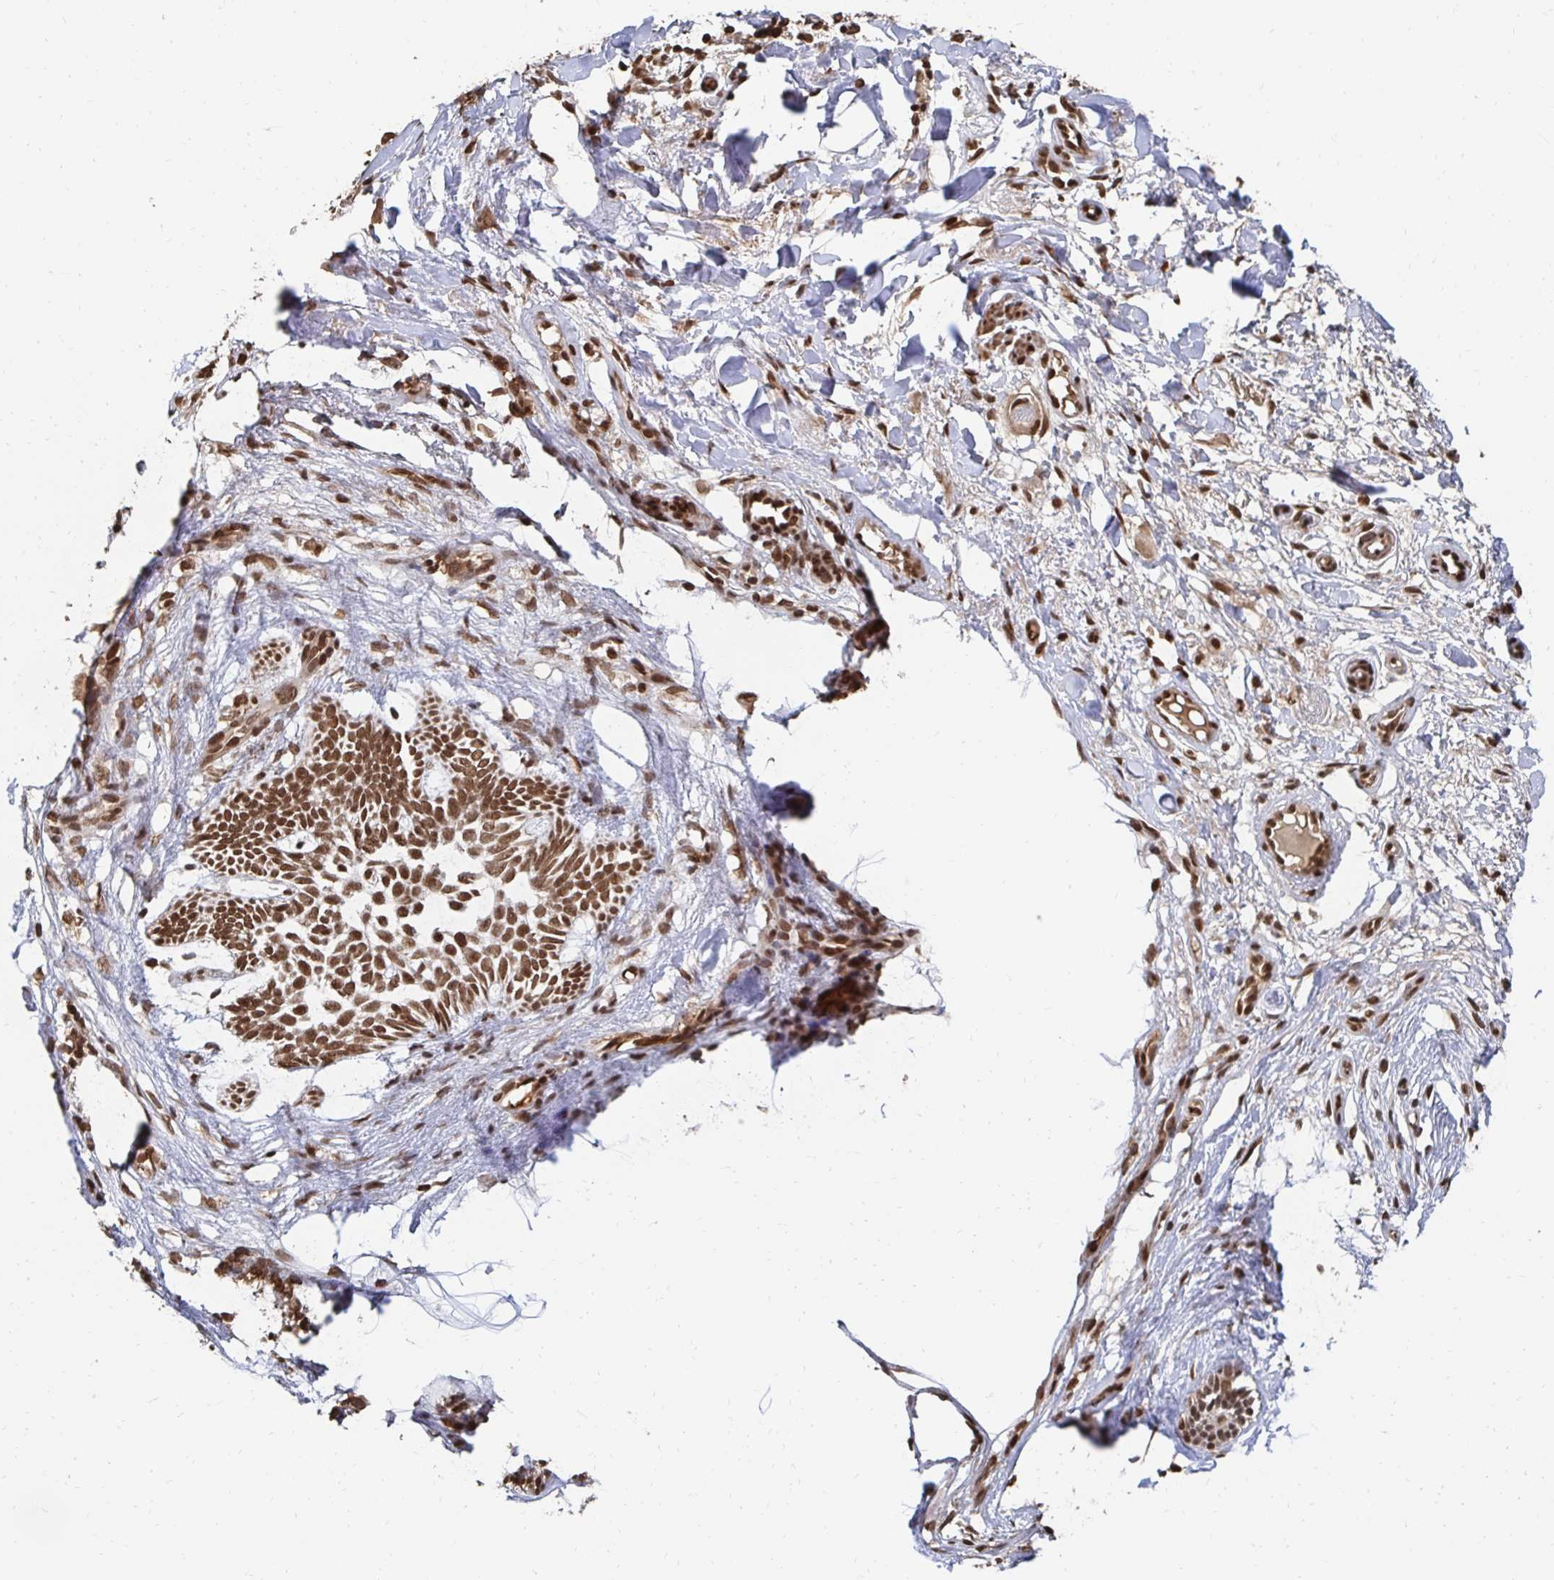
{"staining": {"intensity": "strong", "quantity": ">75%", "location": "nuclear"}, "tissue": "skin cancer", "cell_type": "Tumor cells", "image_type": "cancer", "snomed": [{"axis": "morphology", "description": "Basal cell carcinoma"}, {"axis": "topography", "description": "Skin"}], "caption": "The micrograph demonstrates a brown stain indicating the presence of a protein in the nuclear of tumor cells in basal cell carcinoma (skin). Nuclei are stained in blue.", "gene": "GTF3C6", "patient": {"sex": "male", "age": 89}}